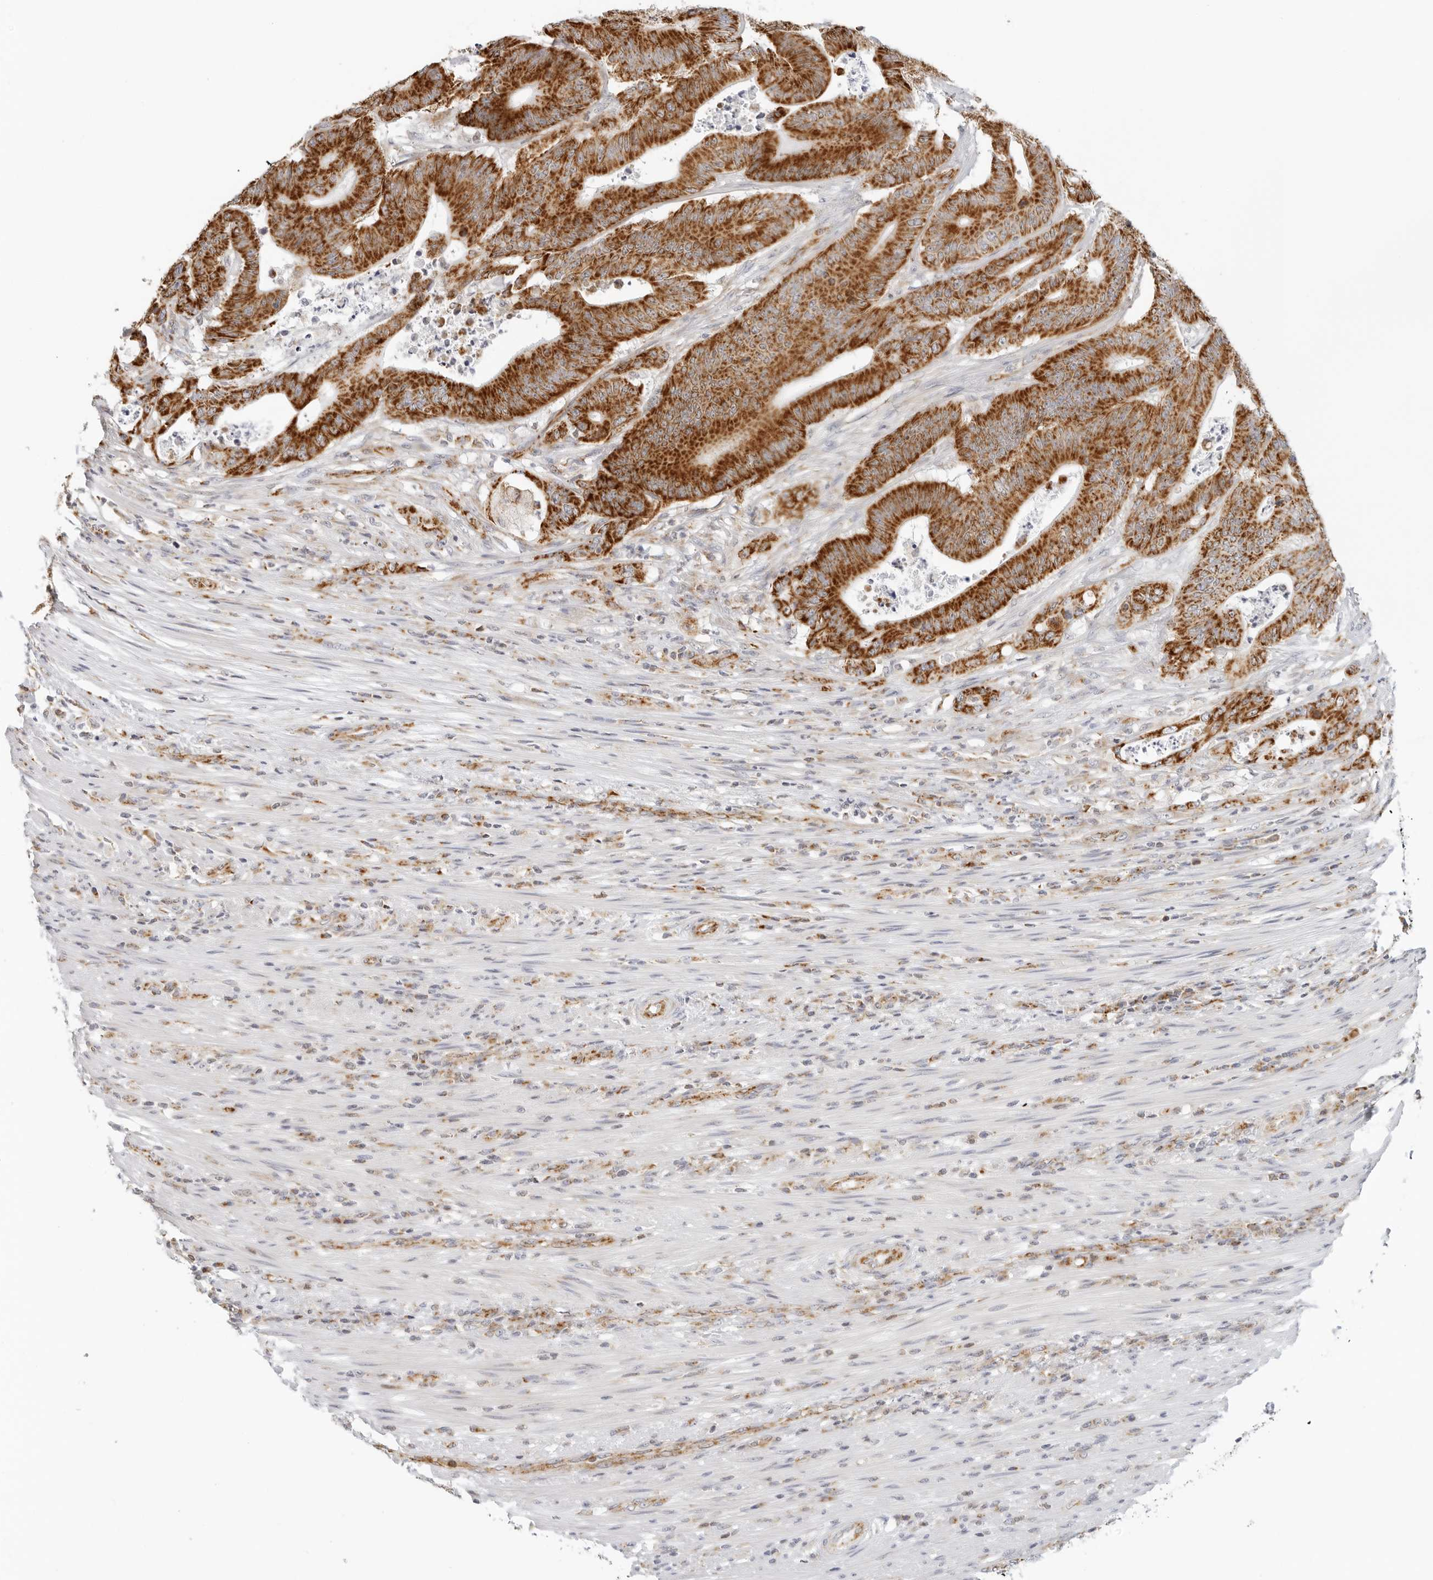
{"staining": {"intensity": "strong", "quantity": ">75%", "location": "cytoplasmic/membranous"}, "tissue": "colorectal cancer", "cell_type": "Tumor cells", "image_type": "cancer", "snomed": [{"axis": "morphology", "description": "Adenocarcinoma, NOS"}, {"axis": "topography", "description": "Colon"}], "caption": "Colorectal cancer (adenocarcinoma) was stained to show a protein in brown. There is high levels of strong cytoplasmic/membranous expression in about >75% of tumor cells.", "gene": "RC3H1", "patient": {"sex": "male", "age": 83}}